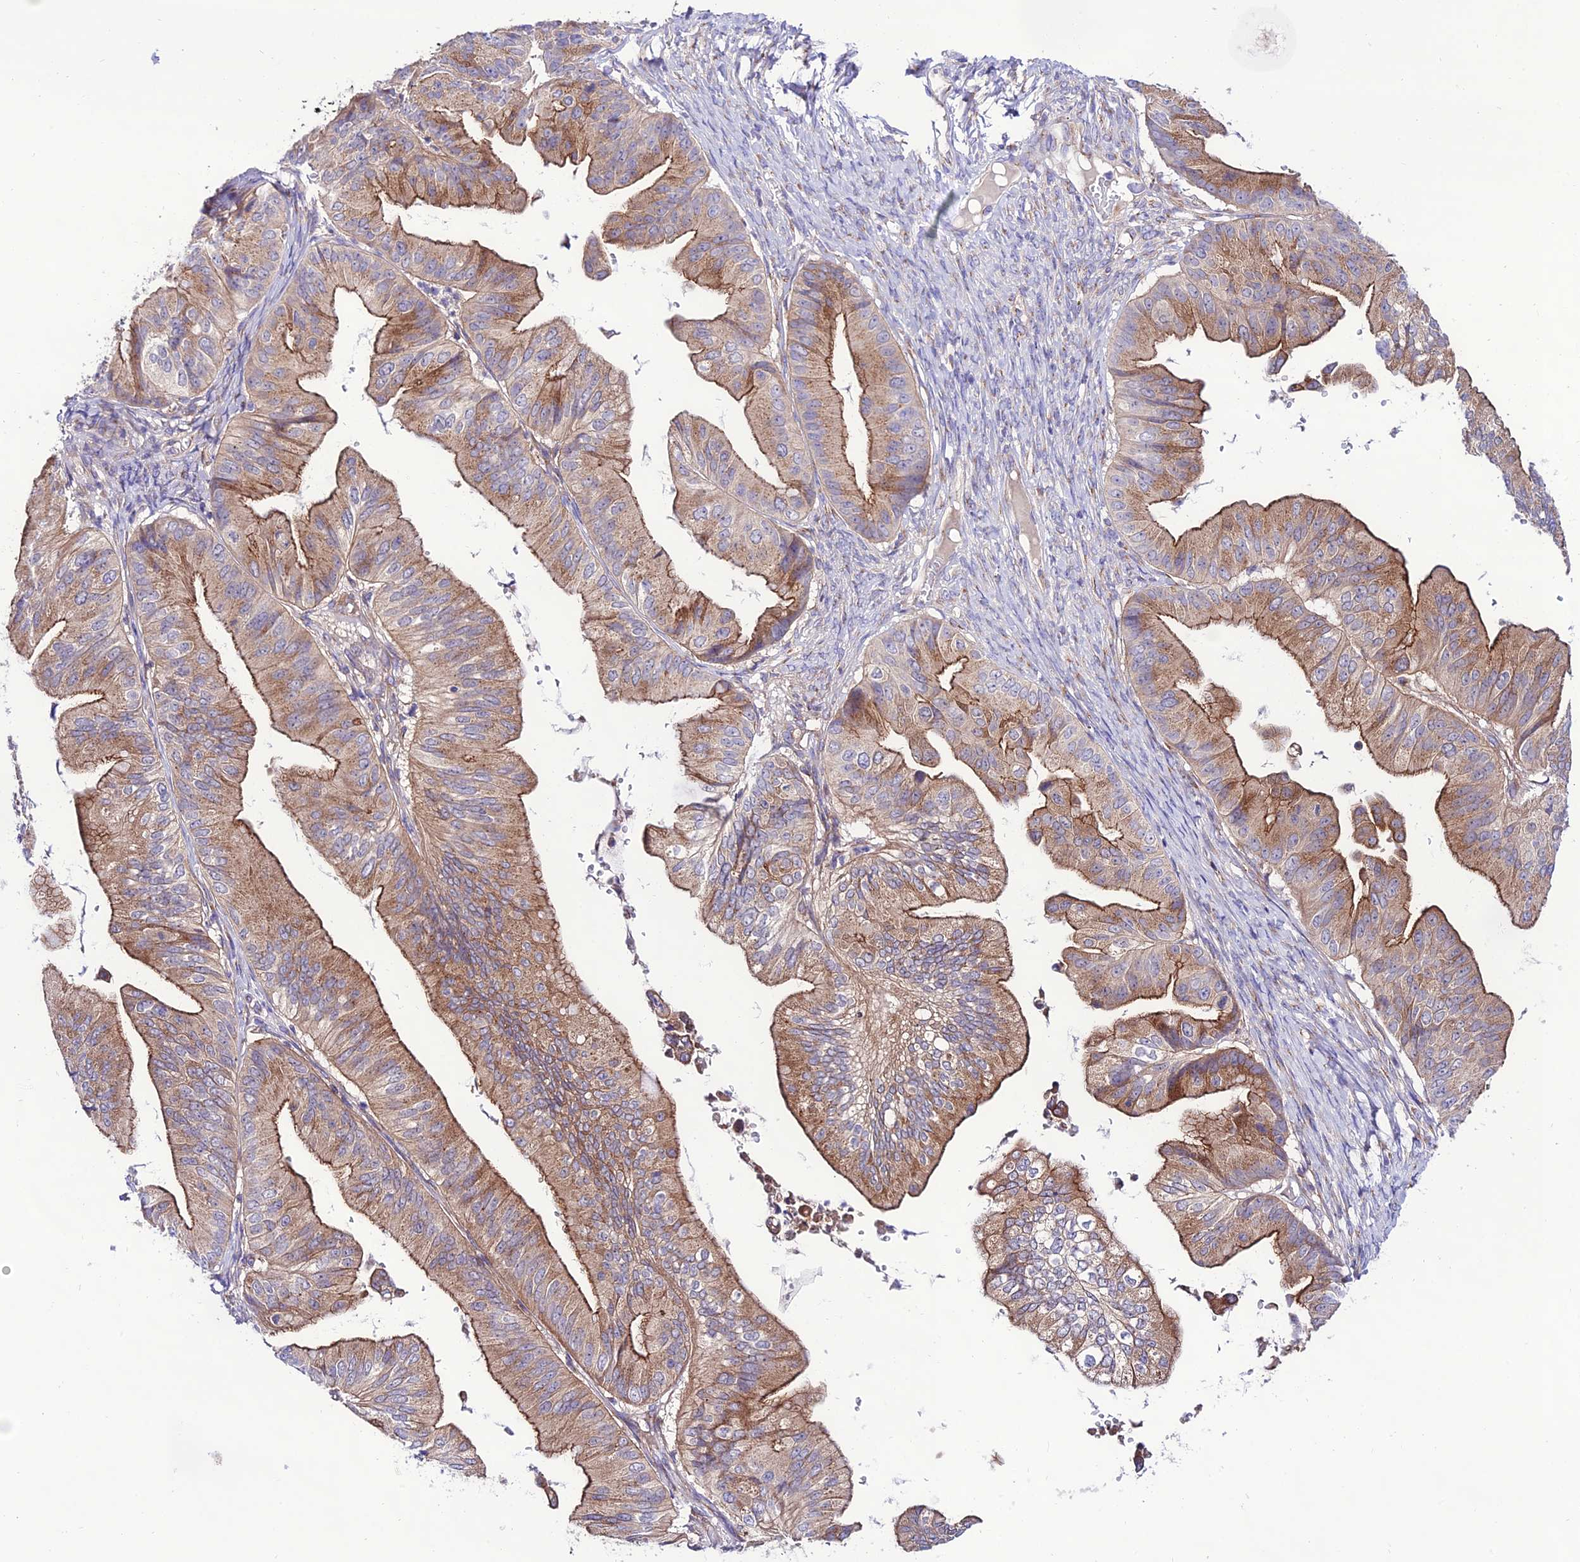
{"staining": {"intensity": "moderate", "quantity": ">75%", "location": "cytoplasmic/membranous"}, "tissue": "ovarian cancer", "cell_type": "Tumor cells", "image_type": "cancer", "snomed": [{"axis": "morphology", "description": "Cystadenocarcinoma, mucinous, NOS"}, {"axis": "topography", "description": "Ovary"}], "caption": "Mucinous cystadenocarcinoma (ovarian) stained with immunohistochemistry exhibits moderate cytoplasmic/membranous staining in approximately >75% of tumor cells.", "gene": "LACTB2", "patient": {"sex": "female", "age": 61}}